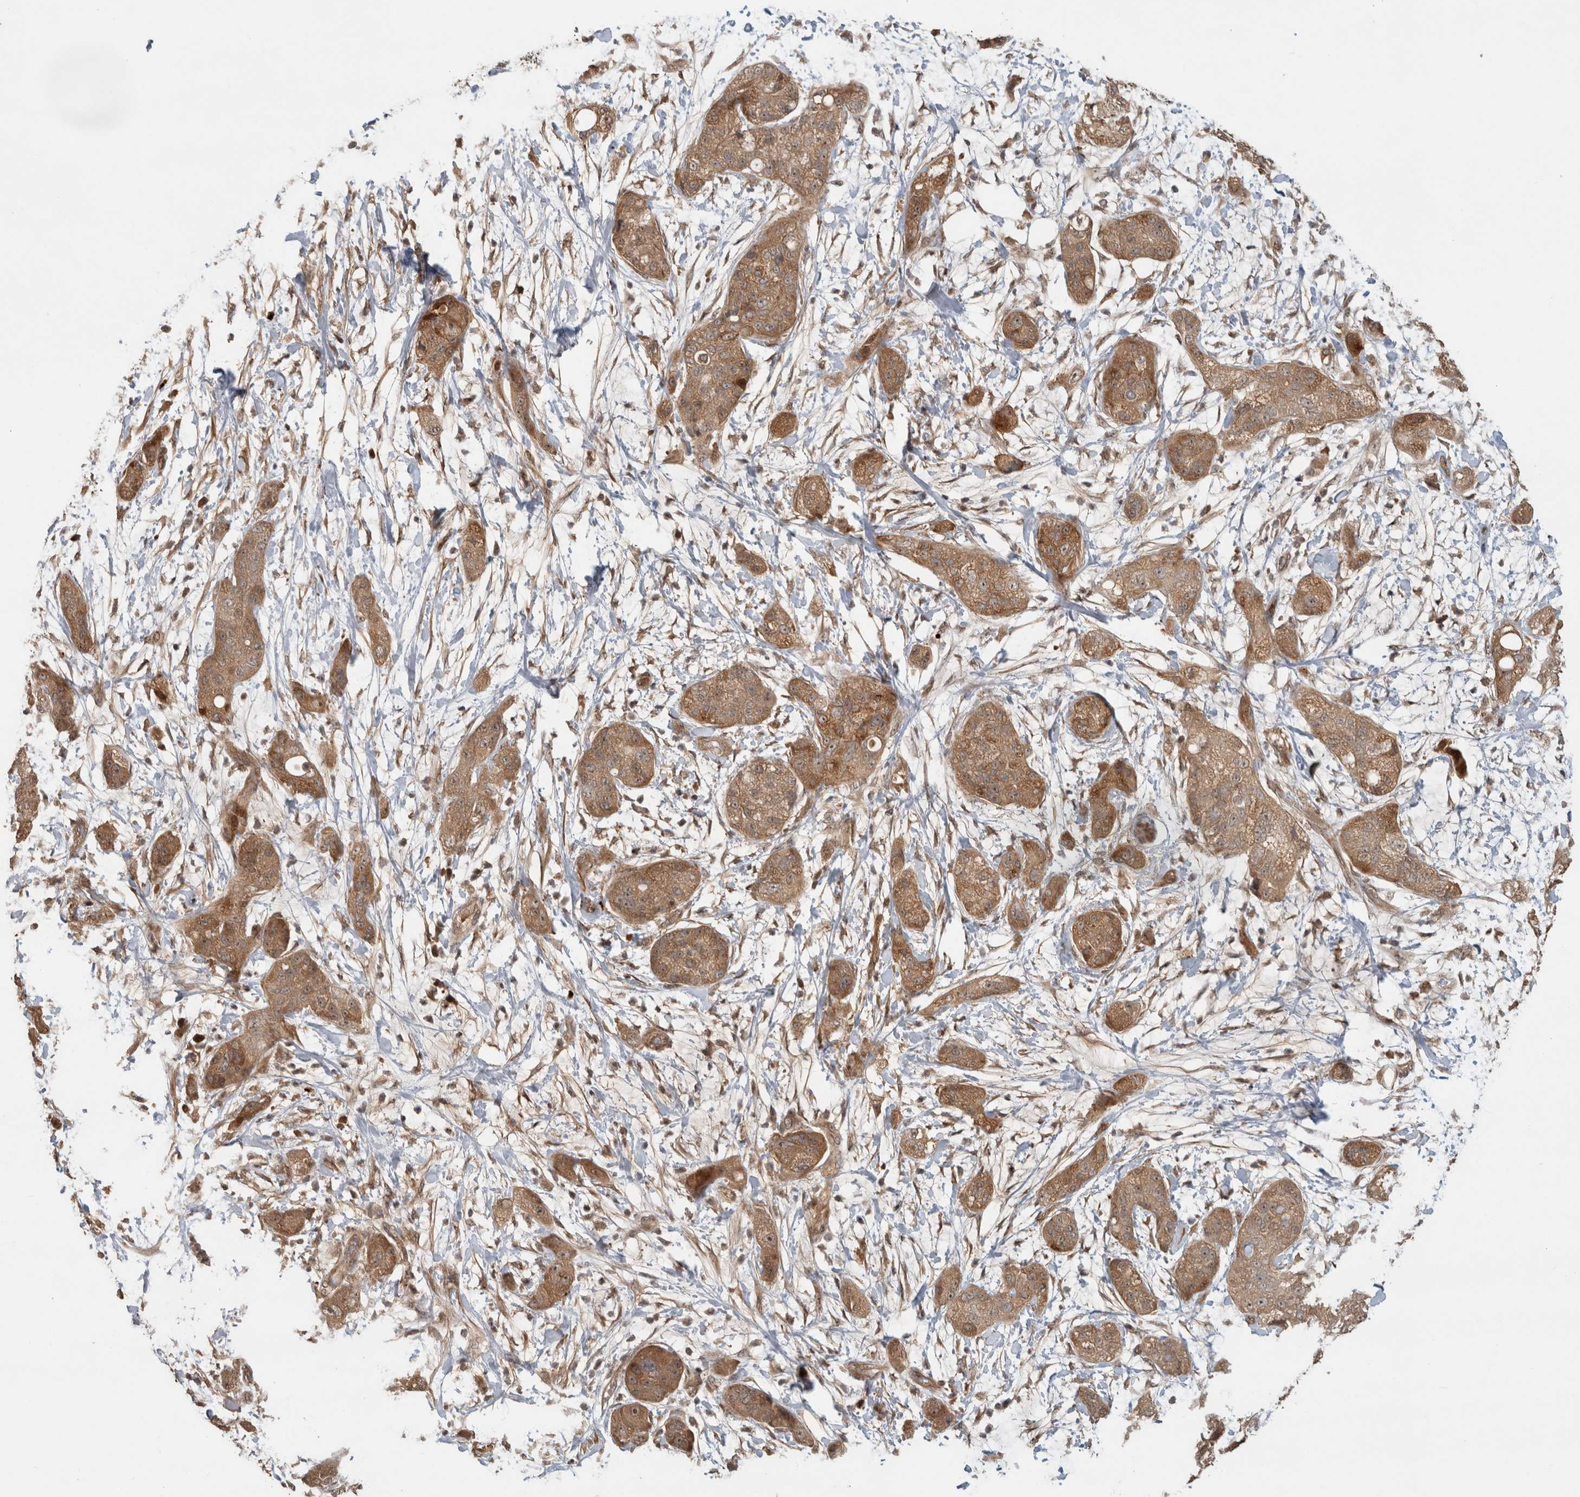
{"staining": {"intensity": "moderate", "quantity": ">75%", "location": "cytoplasmic/membranous"}, "tissue": "pancreatic cancer", "cell_type": "Tumor cells", "image_type": "cancer", "snomed": [{"axis": "morphology", "description": "Adenocarcinoma, NOS"}, {"axis": "topography", "description": "Pancreas"}], "caption": "Immunohistochemical staining of adenocarcinoma (pancreatic) exhibits medium levels of moderate cytoplasmic/membranous expression in about >75% of tumor cells.", "gene": "PITPNC1", "patient": {"sex": "female", "age": 78}}